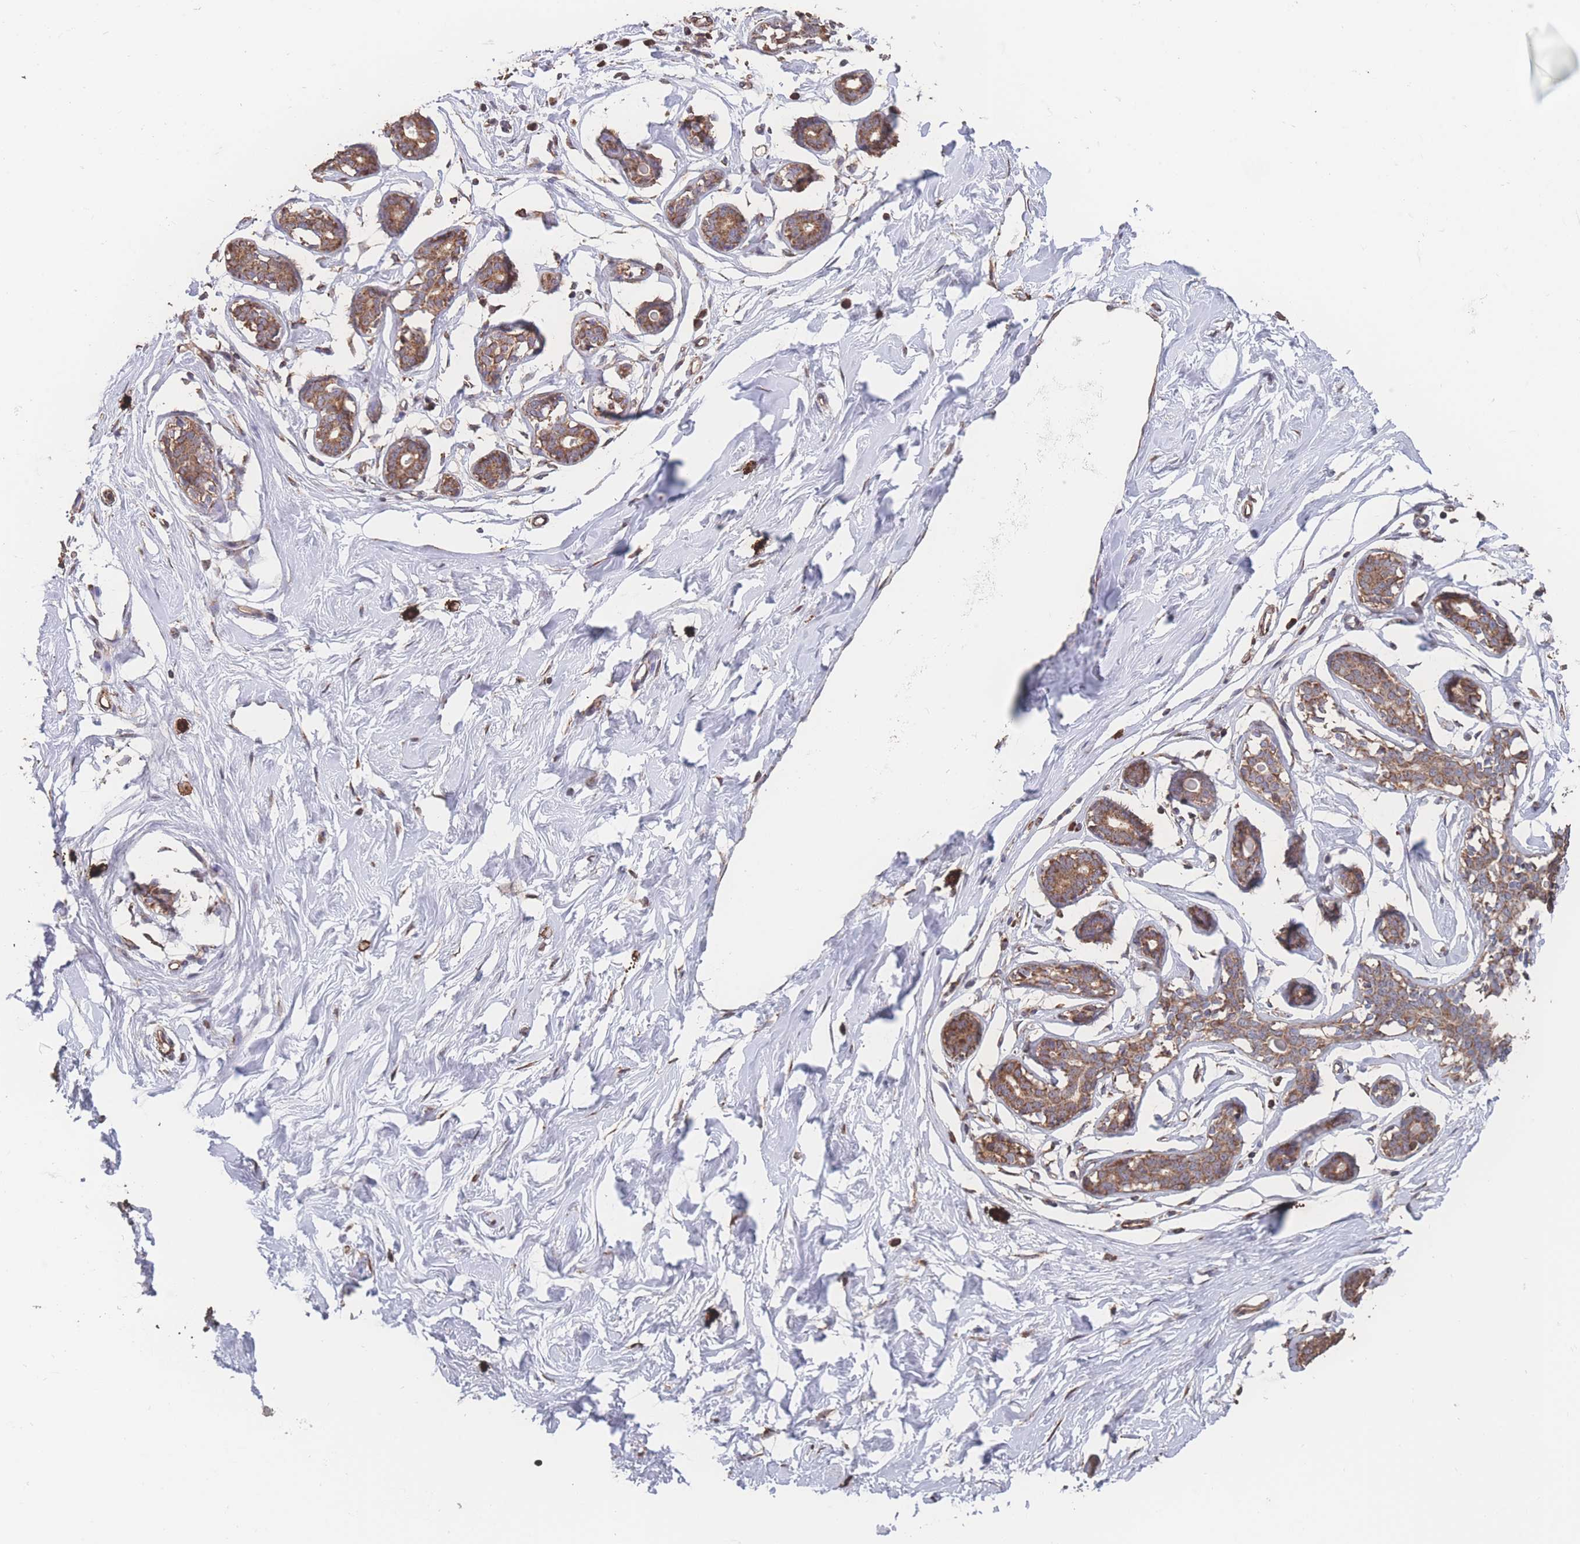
{"staining": {"intensity": "negative", "quantity": "none", "location": "none"}, "tissue": "breast", "cell_type": "Adipocytes", "image_type": "normal", "snomed": [{"axis": "morphology", "description": "Normal tissue, NOS"}, {"axis": "morphology", "description": "Adenoma, NOS"}, {"axis": "topography", "description": "Breast"}], "caption": "Human breast stained for a protein using immunohistochemistry (IHC) displays no expression in adipocytes.", "gene": "SGSM3", "patient": {"sex": "female", "age": 23}}